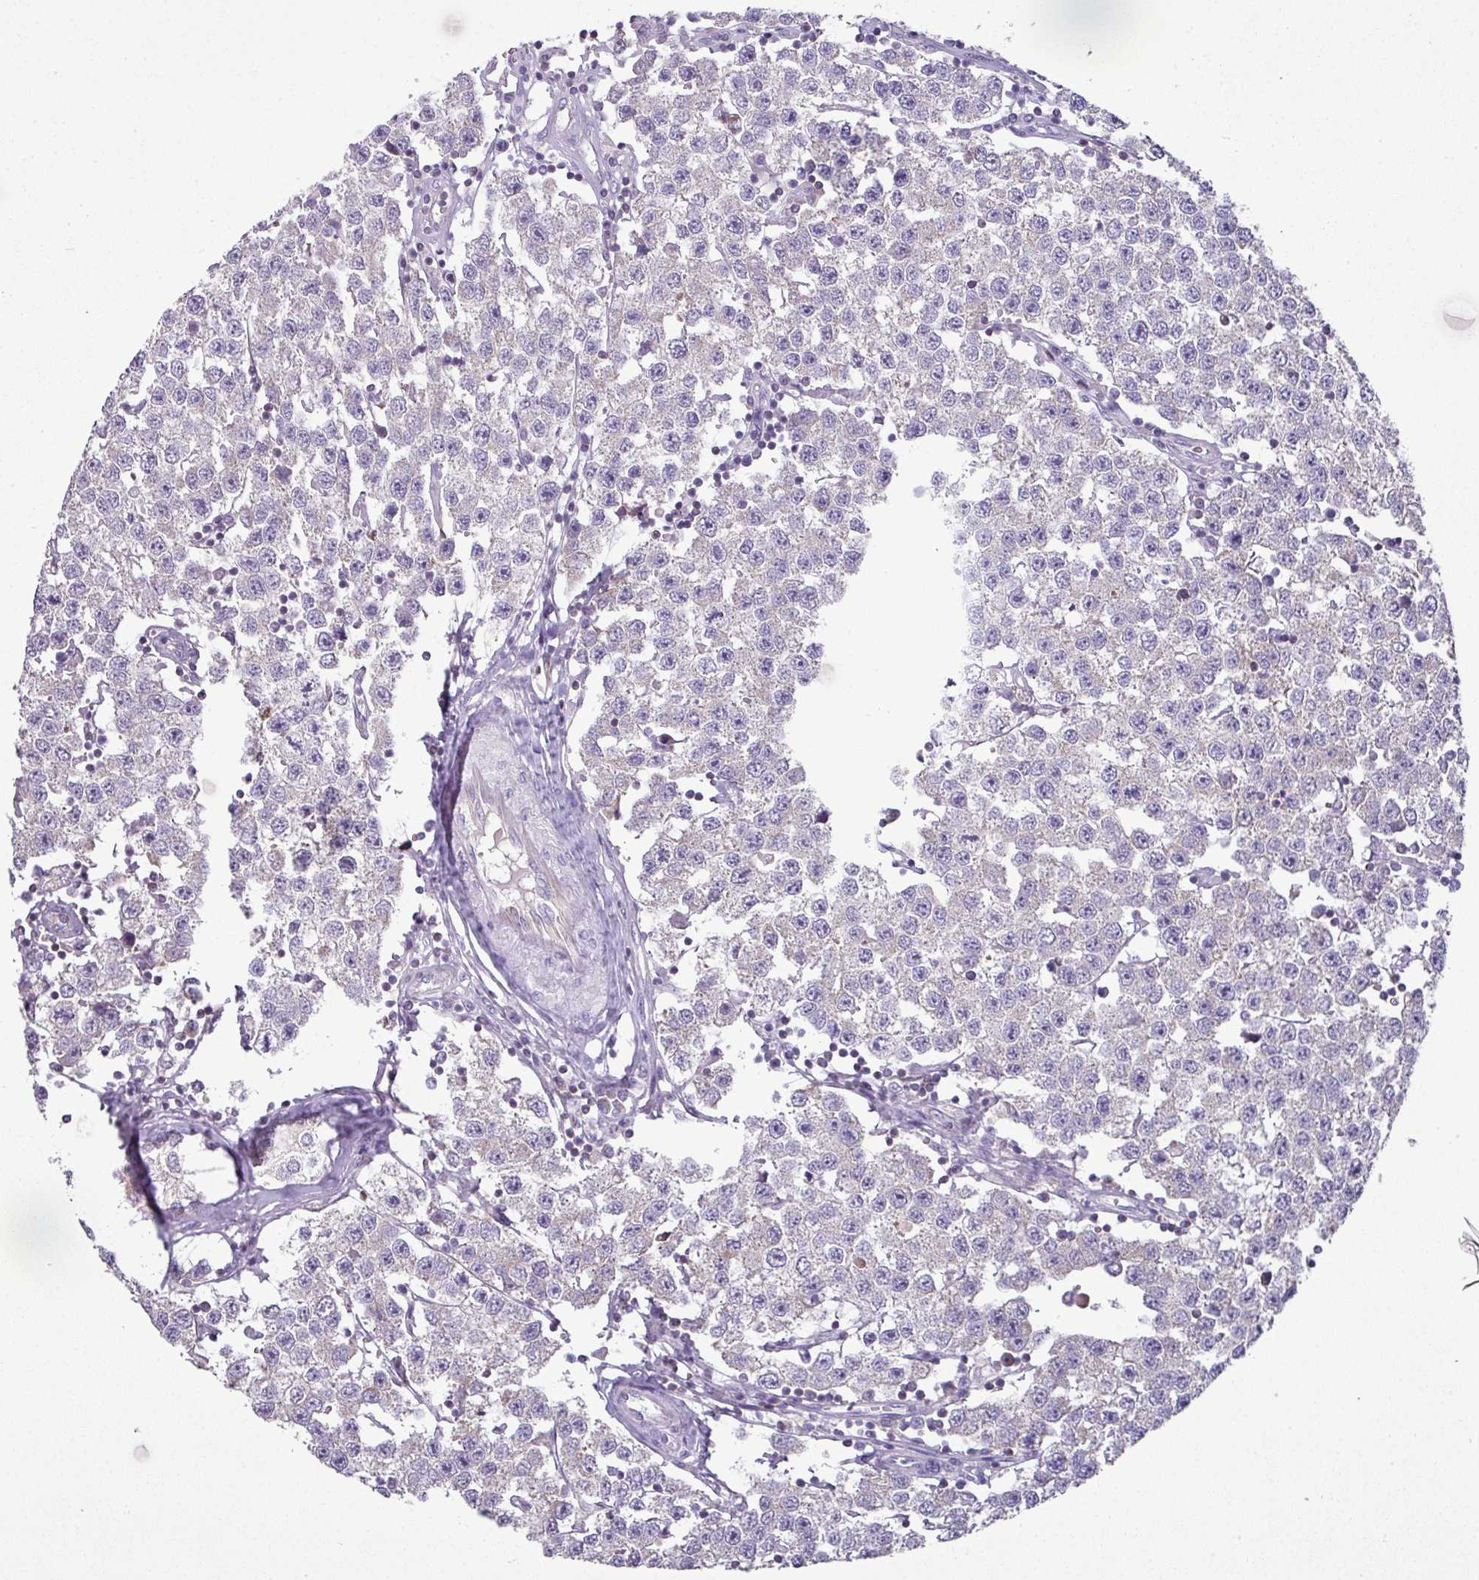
{"staining": {"intensity": "negative", "quantity": "none", "location": "none"}, "tissue": "testis cancer", "cell_type": "Tumor cells", "image_type": "cancer", "snomed": [{"axis": "morphology", "description": "Seminoma, NOS"}, {"axis": "topography", "description": "Testis"}], "caption": "An image of human testis cancer (seminoma) is negative for staining in tumor cells.", "gene": "TRAPPC1", "patient": {"sex": "male", "age": 34}}